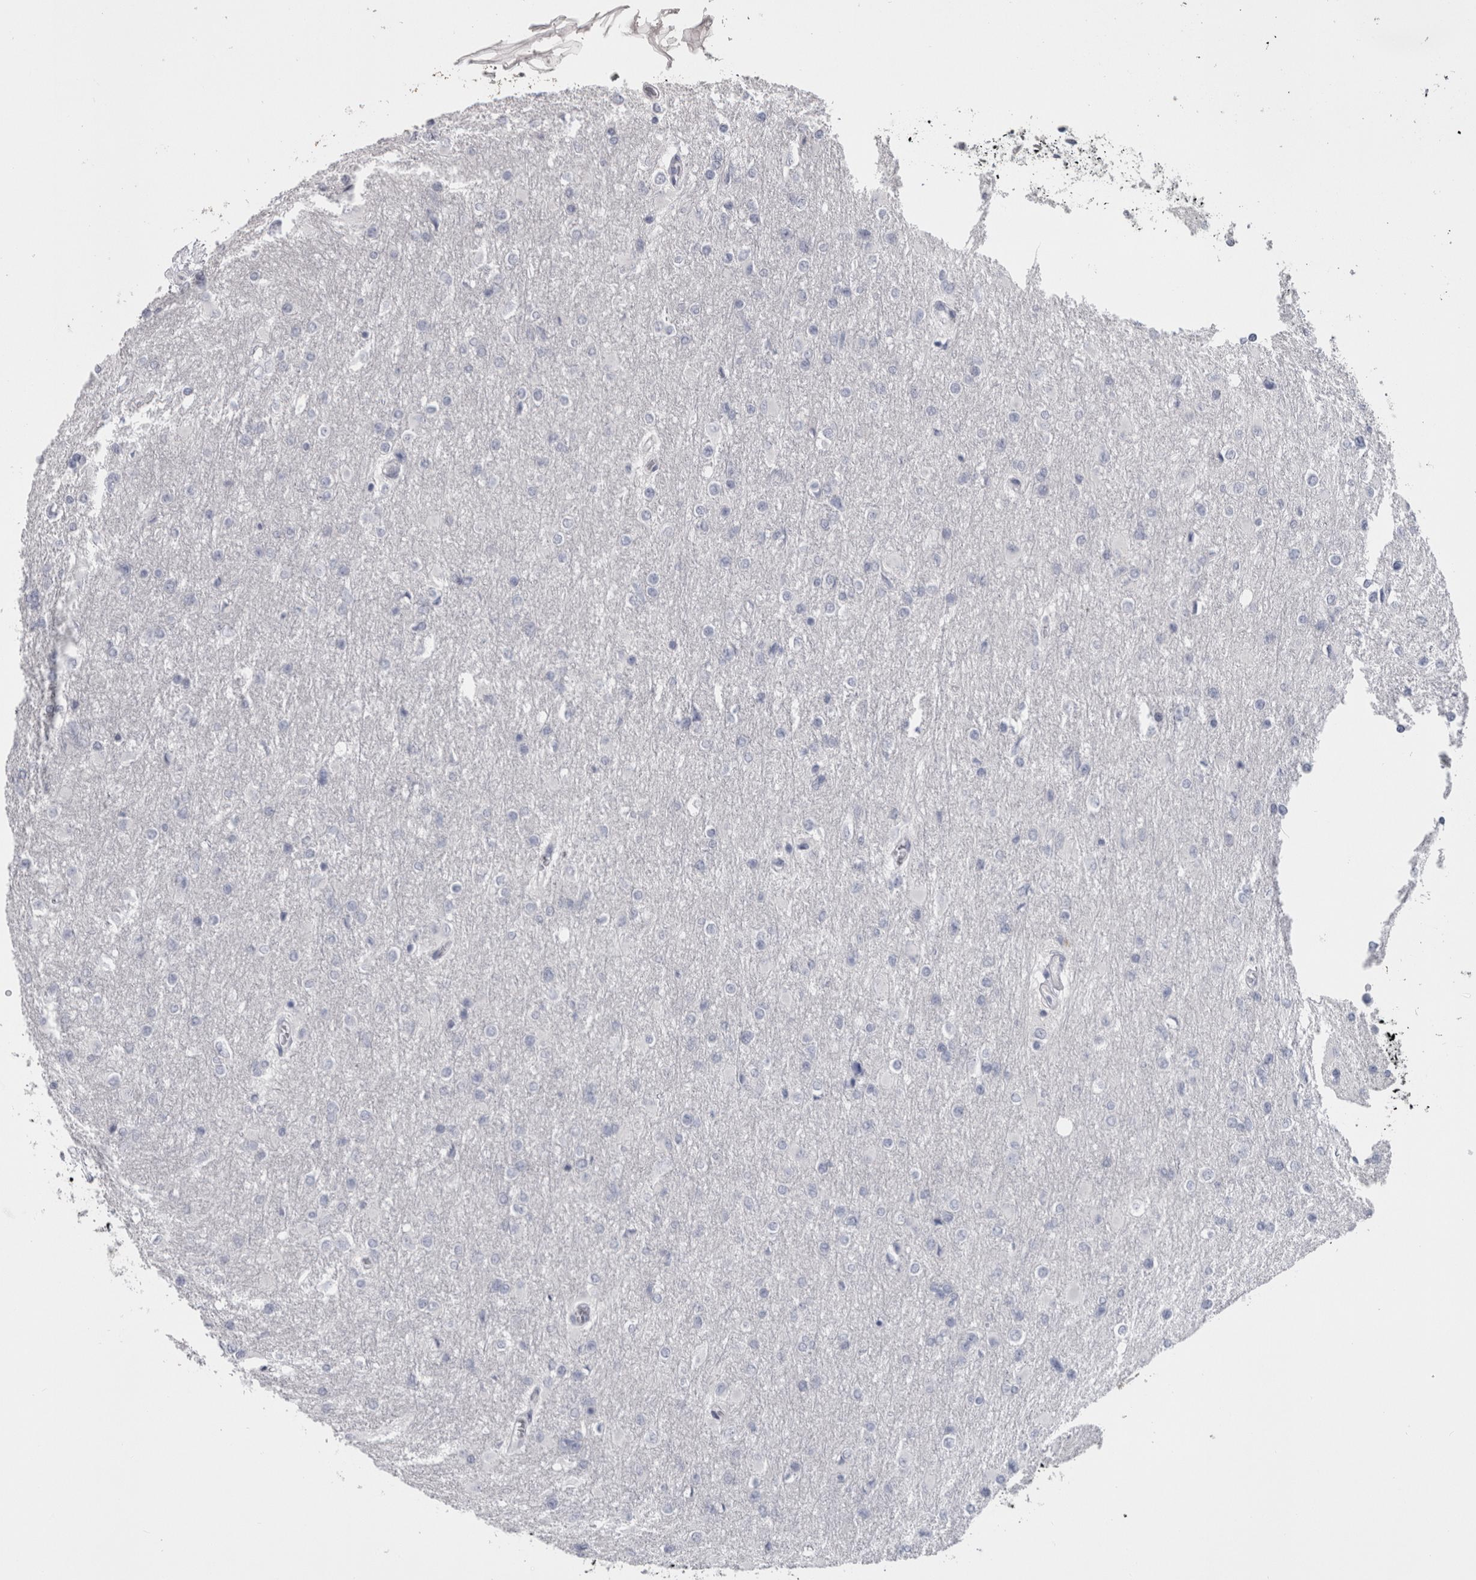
{"staining": {"intensity": "negative", "quantity": "none", "location": "none"}, "tissue": "glioma", "cell_type": "Tumor cells", "image_type": "cancer", "snomed": [{"axis": "morphology", "description": "Glioma, malignant, High grade"}, {"axis": "topography", "description": "Cerebral cortex"}], "caption": "A photomicrograph of human malignant high-grade glioma is negative for staining in tumor cells.", "gene": "MSMB", "patient": {"sex": "female", "age": 36}}